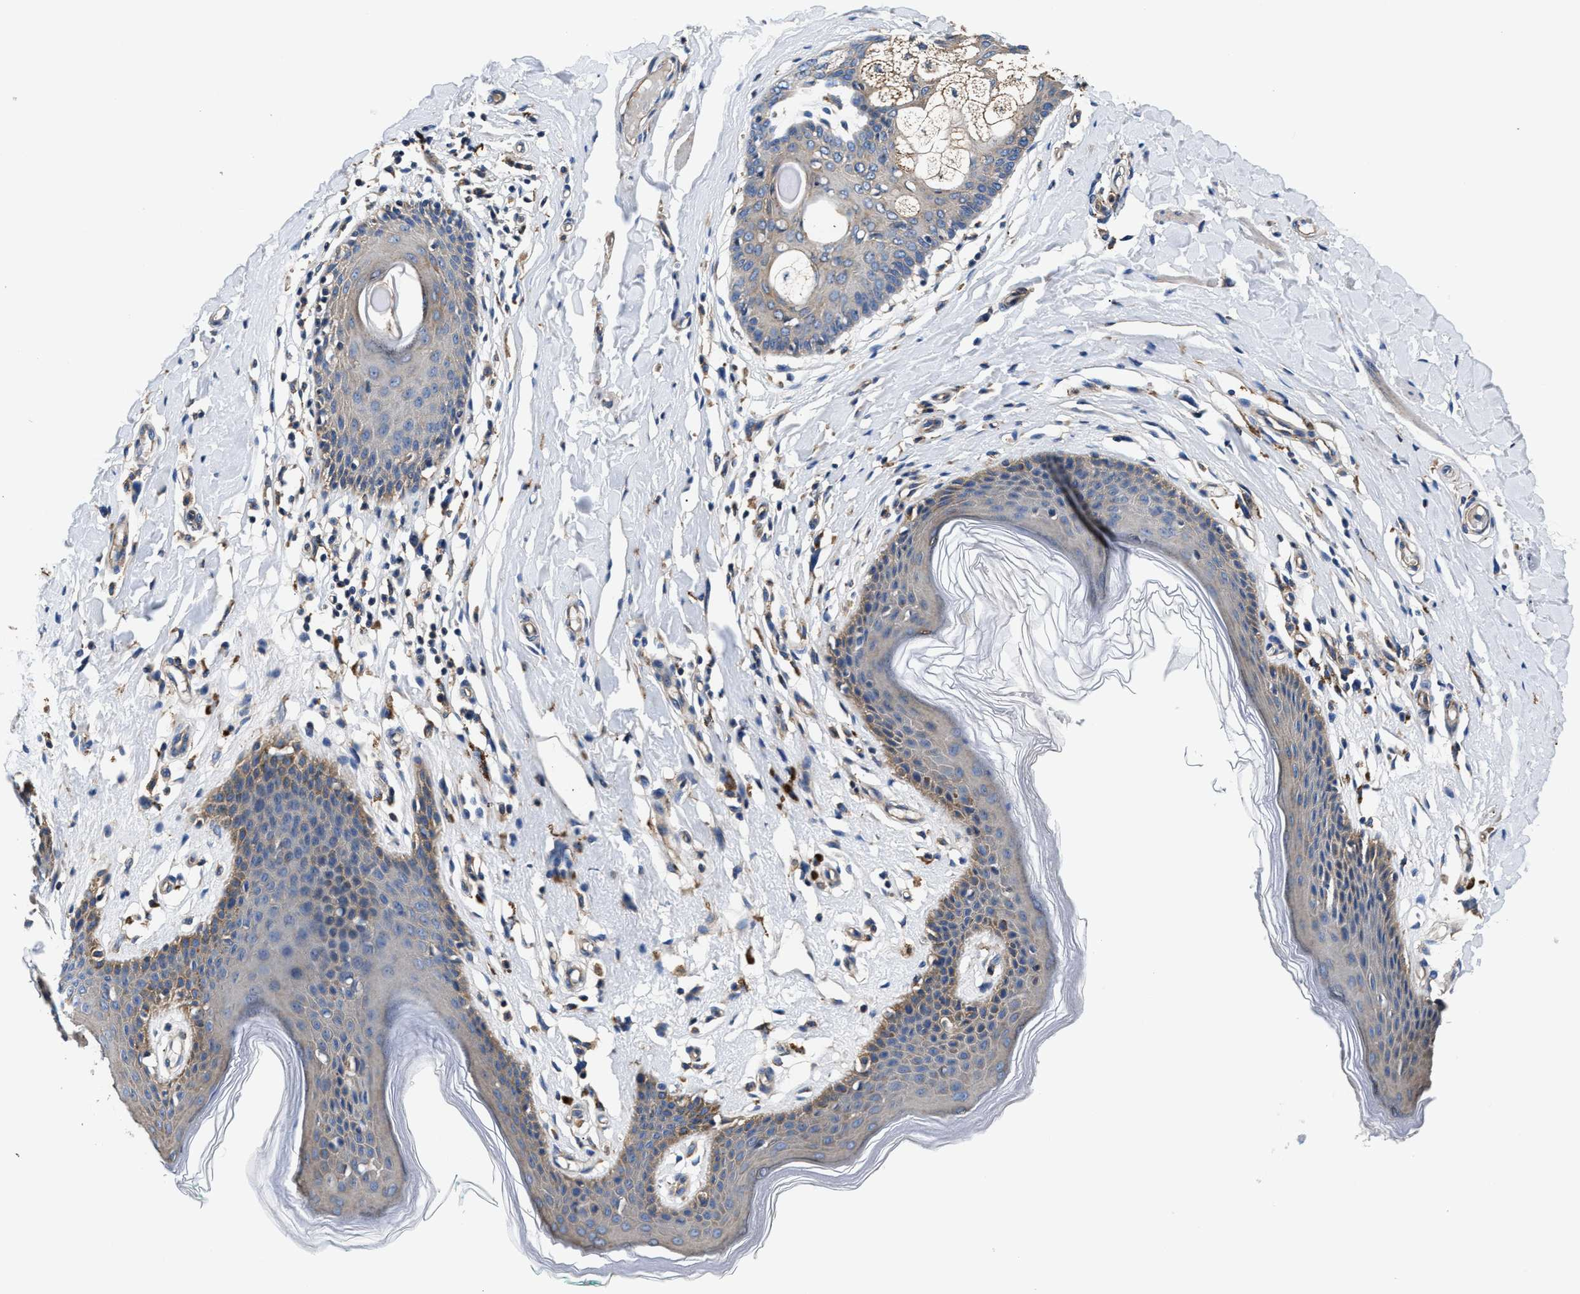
{"staining": {"intensity": "weak", "quantity": "<25%", "location": "cytoplasmic/membranous"}, "tissue": "skin", "cell_type": "Epidermal cells", "image_type": "normal", "snomed": [{"axis": "morphology", "description": "Normal tissue, NOS"}, {"axis": "topography", "description": "Vulva"}], "caption": "High magnification brightfield microscopy of benign skin stained with DAB (brown) and counterstained with hematoxylin (blue): epidermal cells show no significant positivity. (DAB (3,3'-diaminobenzidine) immunohistochemistry visualized using brightfield microscopy, high magnification).", "gene": "PPP1R9B", "patient": {"sex": "female", "age": 66}}